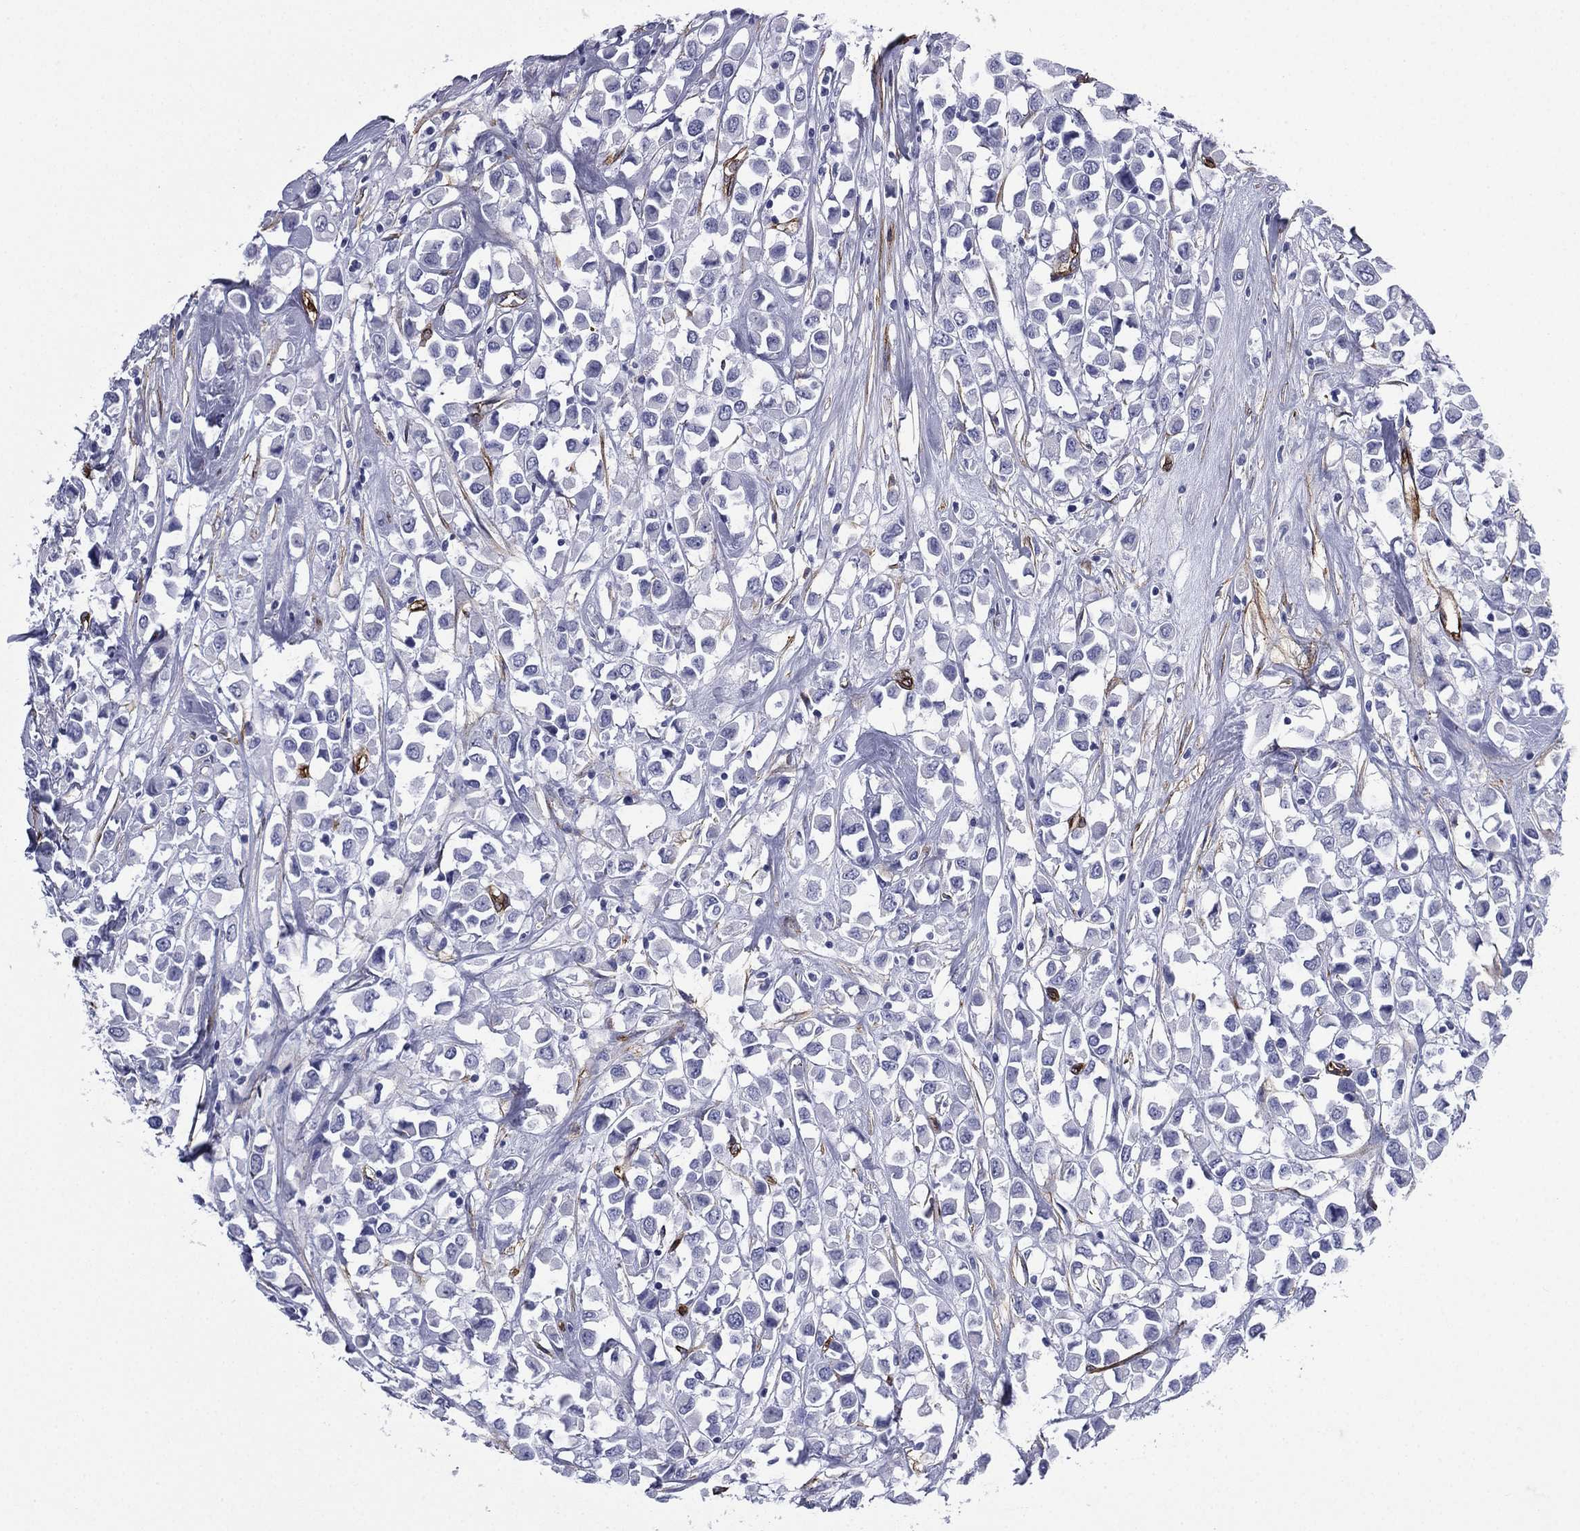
{"staining": {"intensity": "negative", "quantity": "none", "location": "none"}, "tissue": "breast cancer", "cell_type": "Tumor cells", "image_type": "cancer", "snomed": [{"axis": "morphology", "description": "Duct carcinoma"}, {"axis": "topography", "description": "Breast"}], "caption": "Immunohistochemistry (IHC) photomicrograph of breast cancer (infiltrating ductal carcinoma) stained for a protein (brown), which reveals no positivity in tumor cells. (DAB immunohistochemistry visualized using brightfield microscopy, high magnification).", "gene": "CAVIN3", "patient": {"sex": "female", "age": 61}}